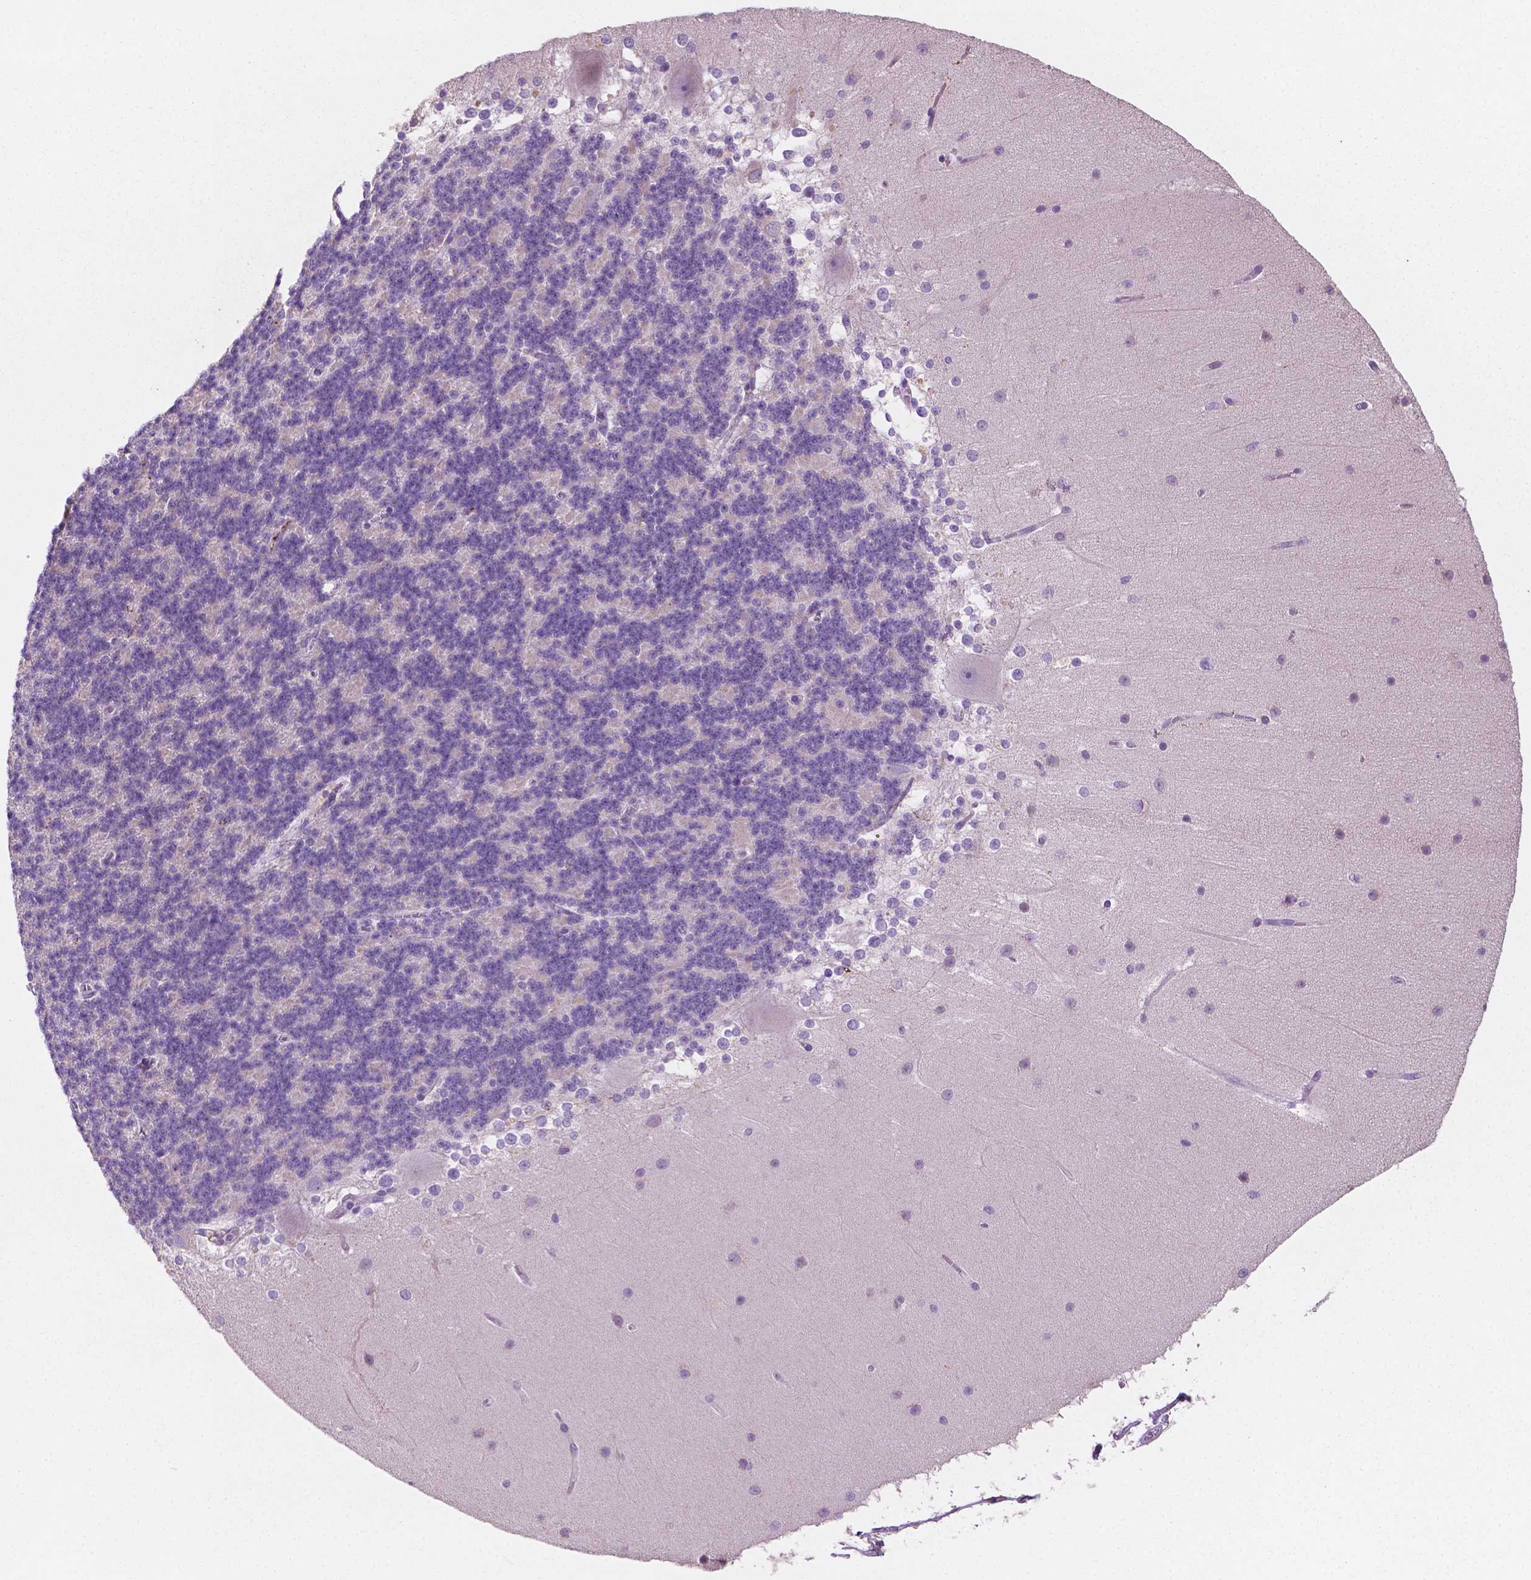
{"staining": {"intensity": "negative", "quantity": "none", "location": "none"}, "tissue": "cerebellum", "cell_type": "Cells in granular layer", "image_type": "normal", "snomed": [{"axis": "morphology", "description": "Normal tissue, NOS"}, {"axis": "topography", "description": "Cerebellum"}], "caption": "Immunohistochemistry histopathology image of normal human cerebellum stained for a protein (brown), which demonstrates no positivity in cells in granular layer.", "gene": "LRP1B", "patient": {"sex": "female", "age": 19}}